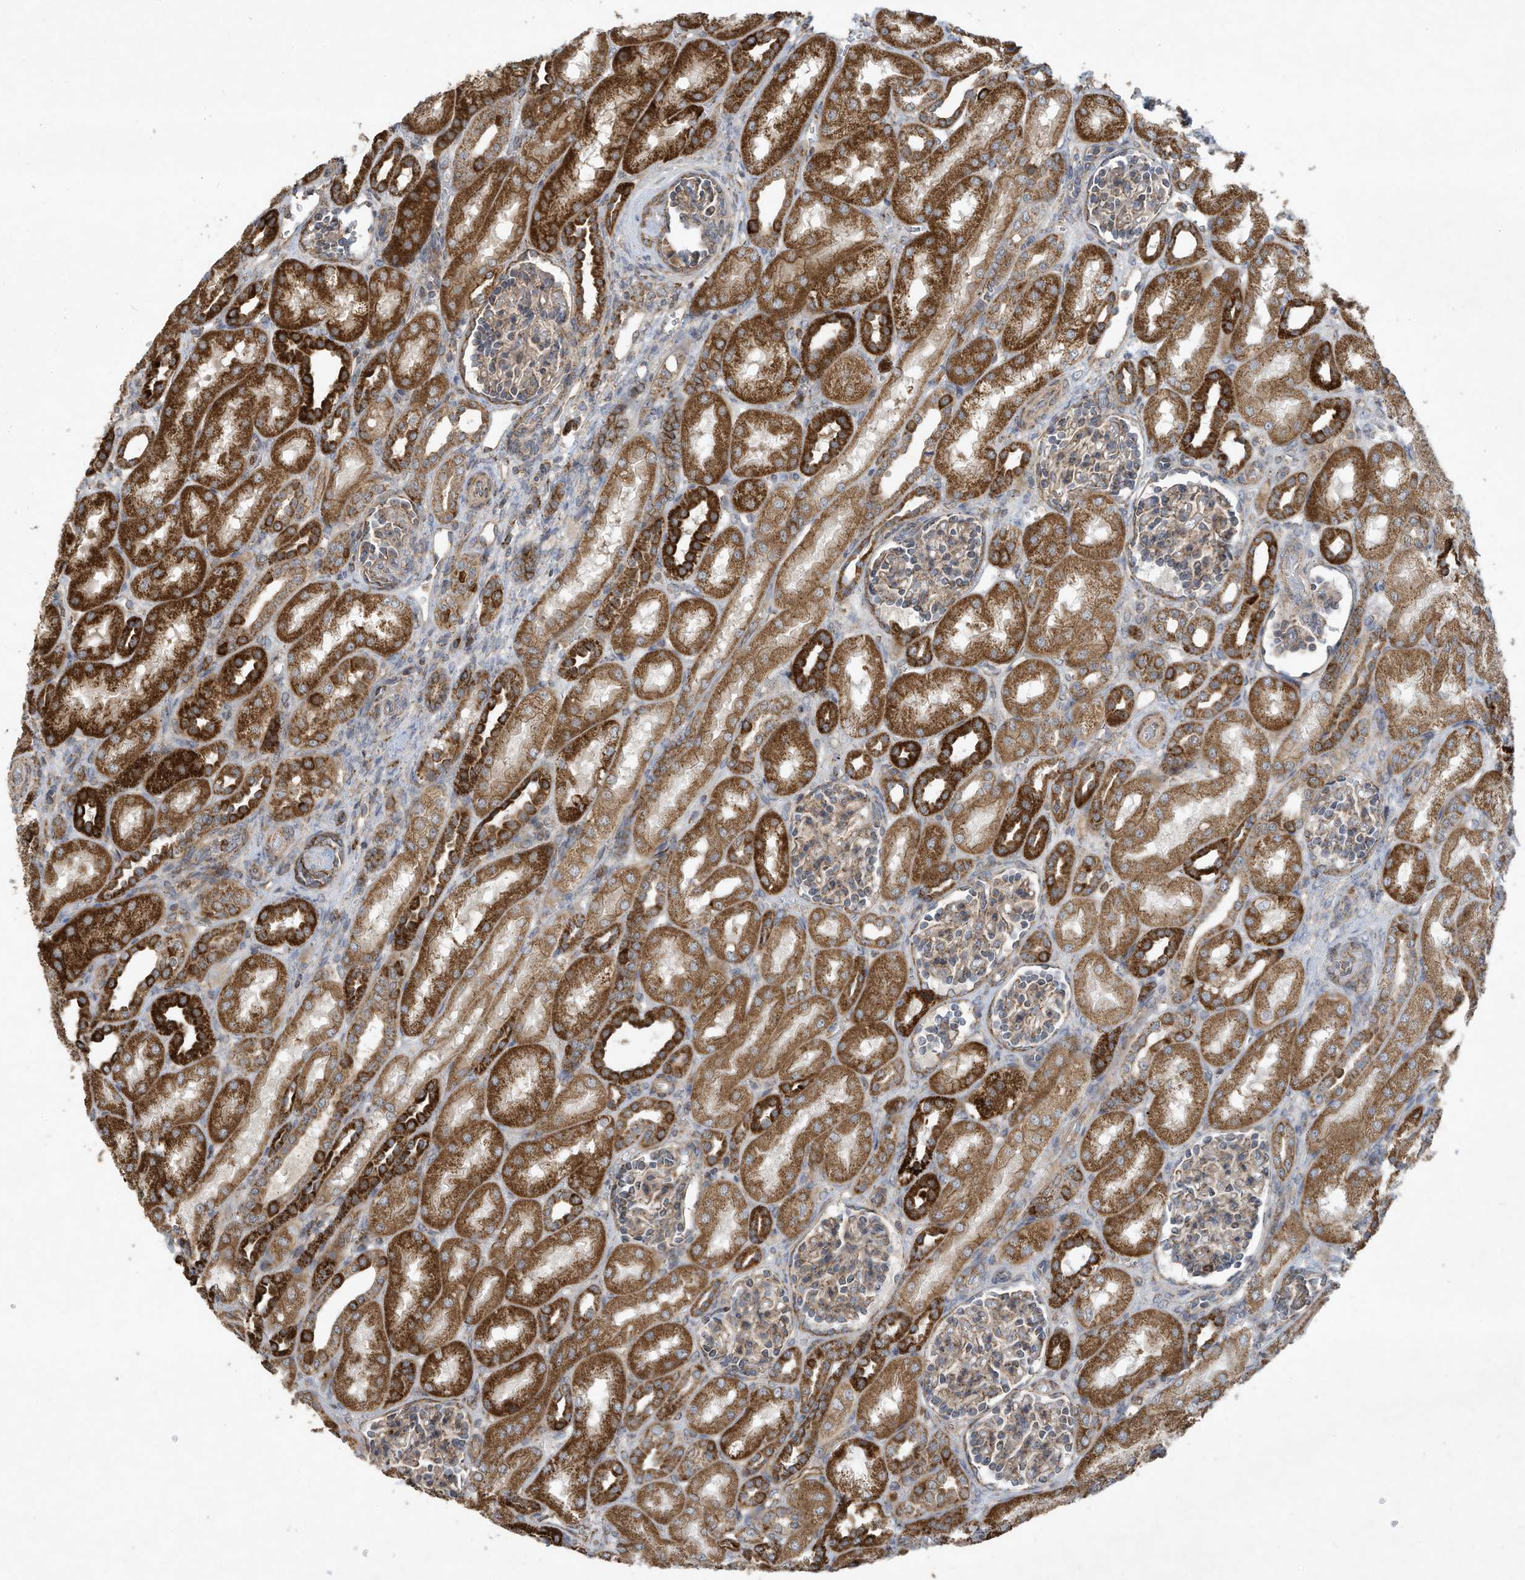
{"staining": {"intensity": "weak", "quantity": "25%-75%", "location": "cytoplasmic/membranous"}, "tissue": "kidney", "cell_type": "Cells in glomeruli", "image_type": "normal", "snomed": [{"axis": "morphology", "description": "Normal tissue, NOS"}, {"axis": "morphology", "description": "Neoplasm, malignant, NOS"}, {"axis": "topography", "description": "Kidney"}], "caption": "Weak cytoplasmic/membranous positivity for a protein is present in approximately 25%-75% of cells in glomeruli of benign kidney using immunohistochemistry (IHC).", "gene": "C2orf74", "patient": {"sex": "female", "age": 1}}